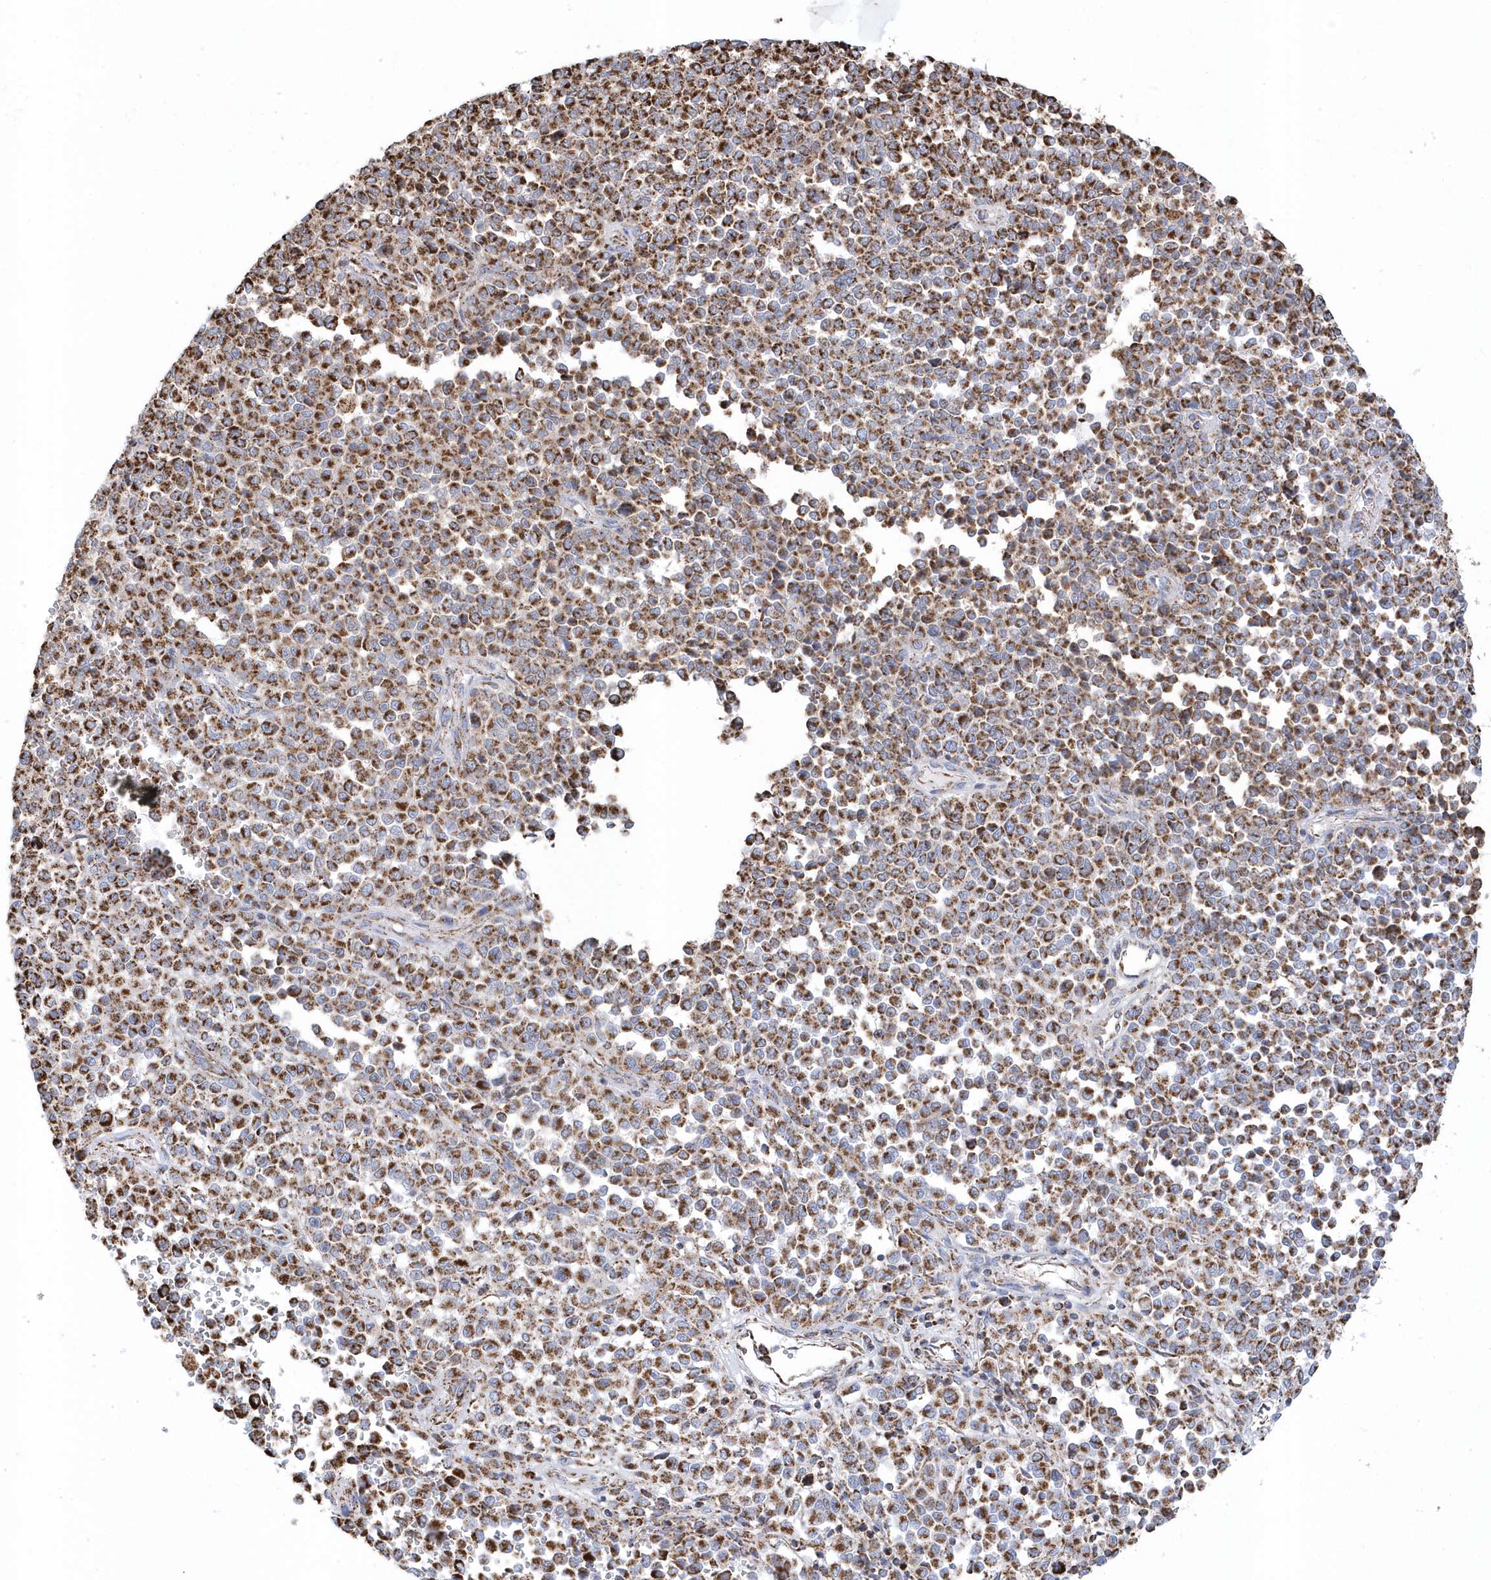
{"staining": {"intensity": "moderate", "quantity": ">75%", "location": "cytoplasmic/membranous"}, "tissue": "melanoma", "cell_type": "Tumor cells", "image_type": "cancer", "snomed": [{"axis": "morphology", "description": "Malignant melanoma, Metastatic site"}, {"axis": "topography", "description": "Pancreas"}], "caption": "Malignant melanoma (metastatic site) stained for a protein (brown) displays moderate cytoplasmic/membranous positive positivity in about >75% of tumor cells.", "gene": "GTPBP8", "patient": {"sex": "female", "age": 30}}